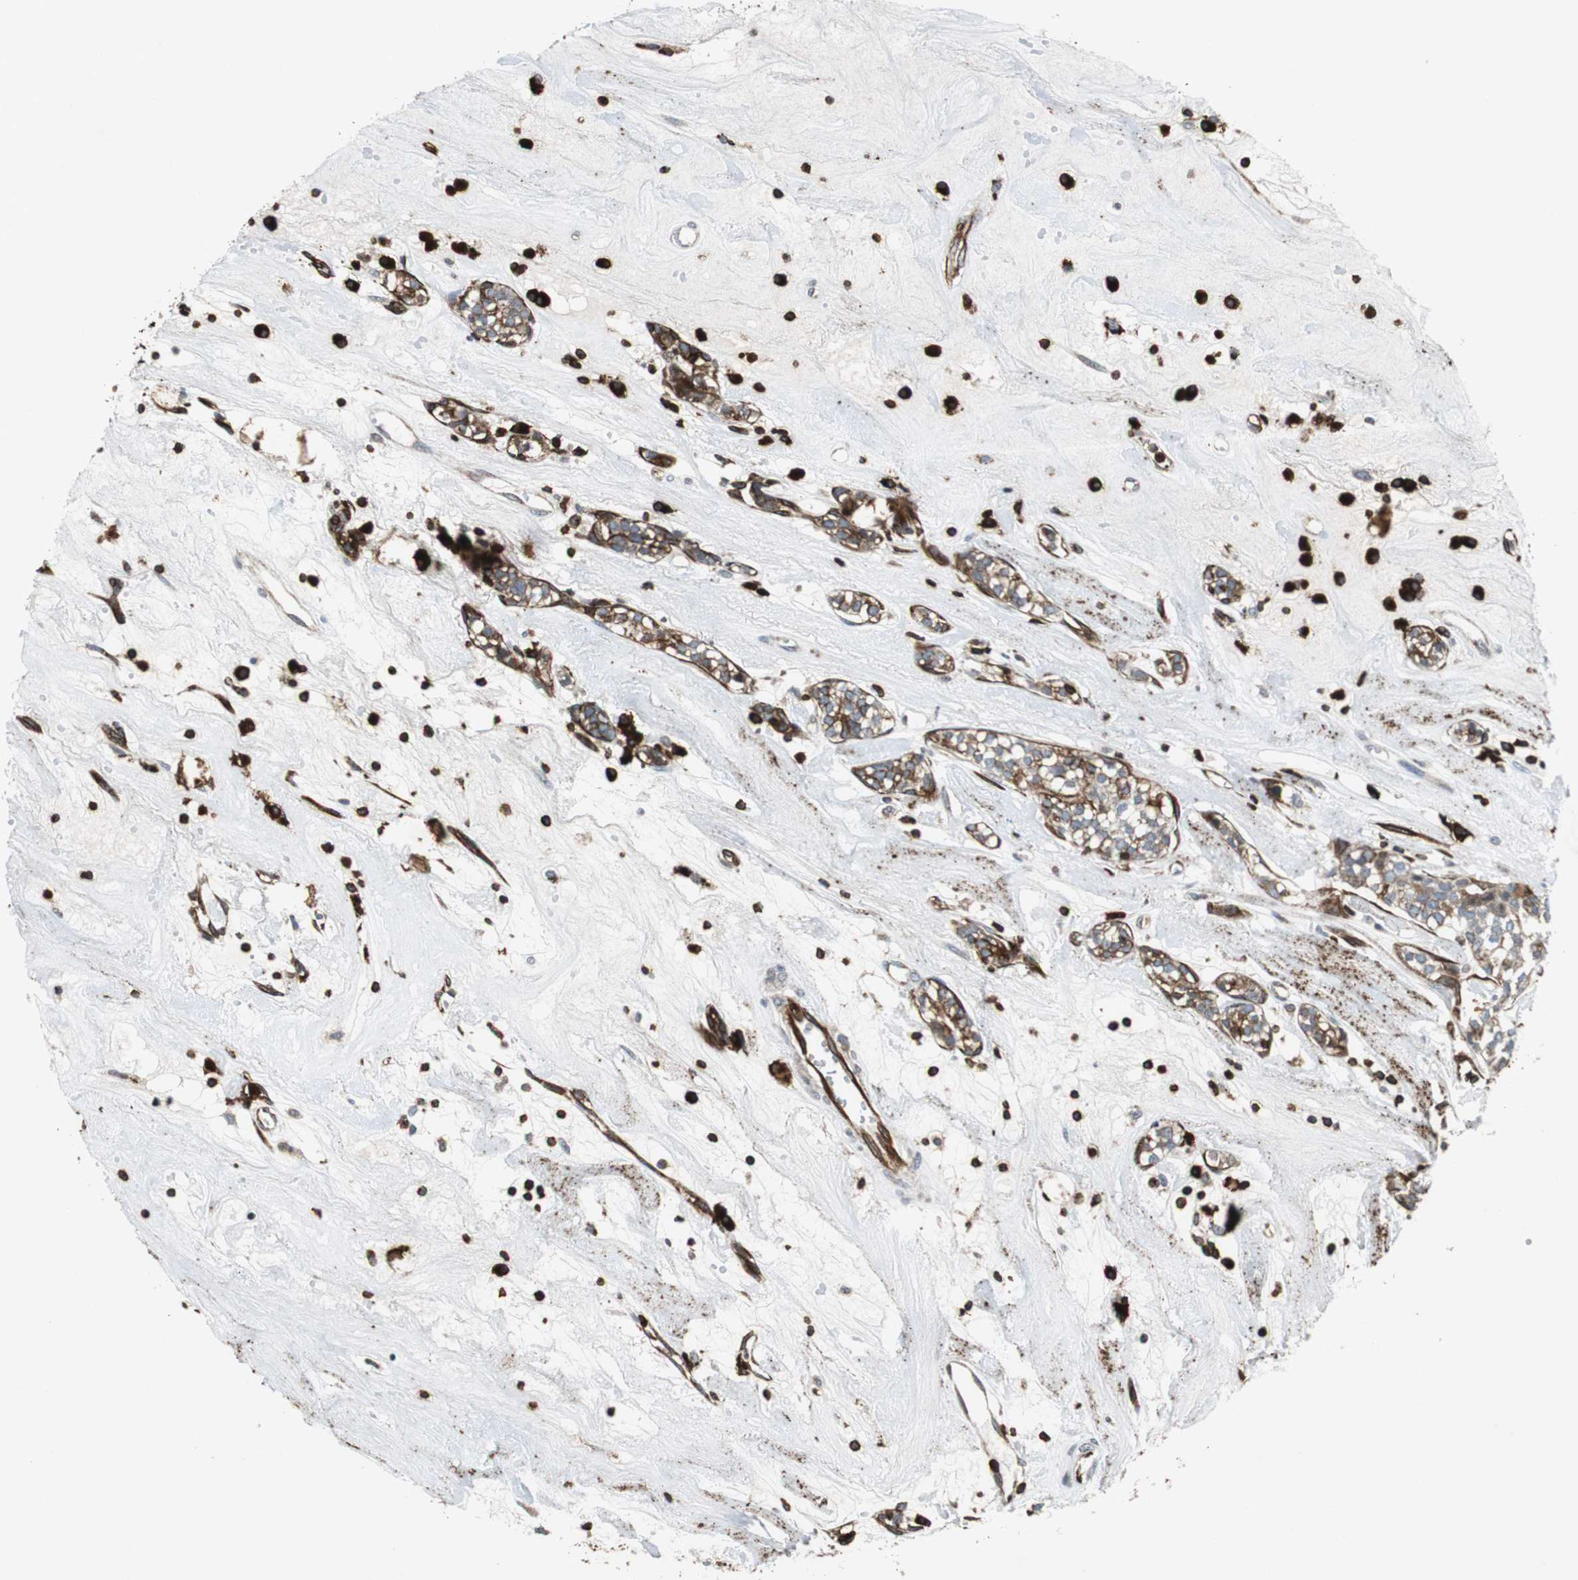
{"staining": {"intensity": "strong", "quantity": "<25%", "location": "cytoplasmic/membranous"}, "tissue": "head and neck cancer", "cell_type": "Tumor cells", "image_type": "cancer", "snomed": [{"axis": "morphology", "description": "Adenocarcinoma, NOS"}, {"axis": "topography", "description": "Salivary gland"}, {"axis": "topography", "description": "Head-Neck"}], "caption": "This is a photomicrograph of immunohistochemistry staining of head and neck adenocarcinoma, which shows strong staining in the cytoplasmic/membranous of tumor cells.", "gene": "TUBA4A", "patient": {"sex": "female", "age": 65}}